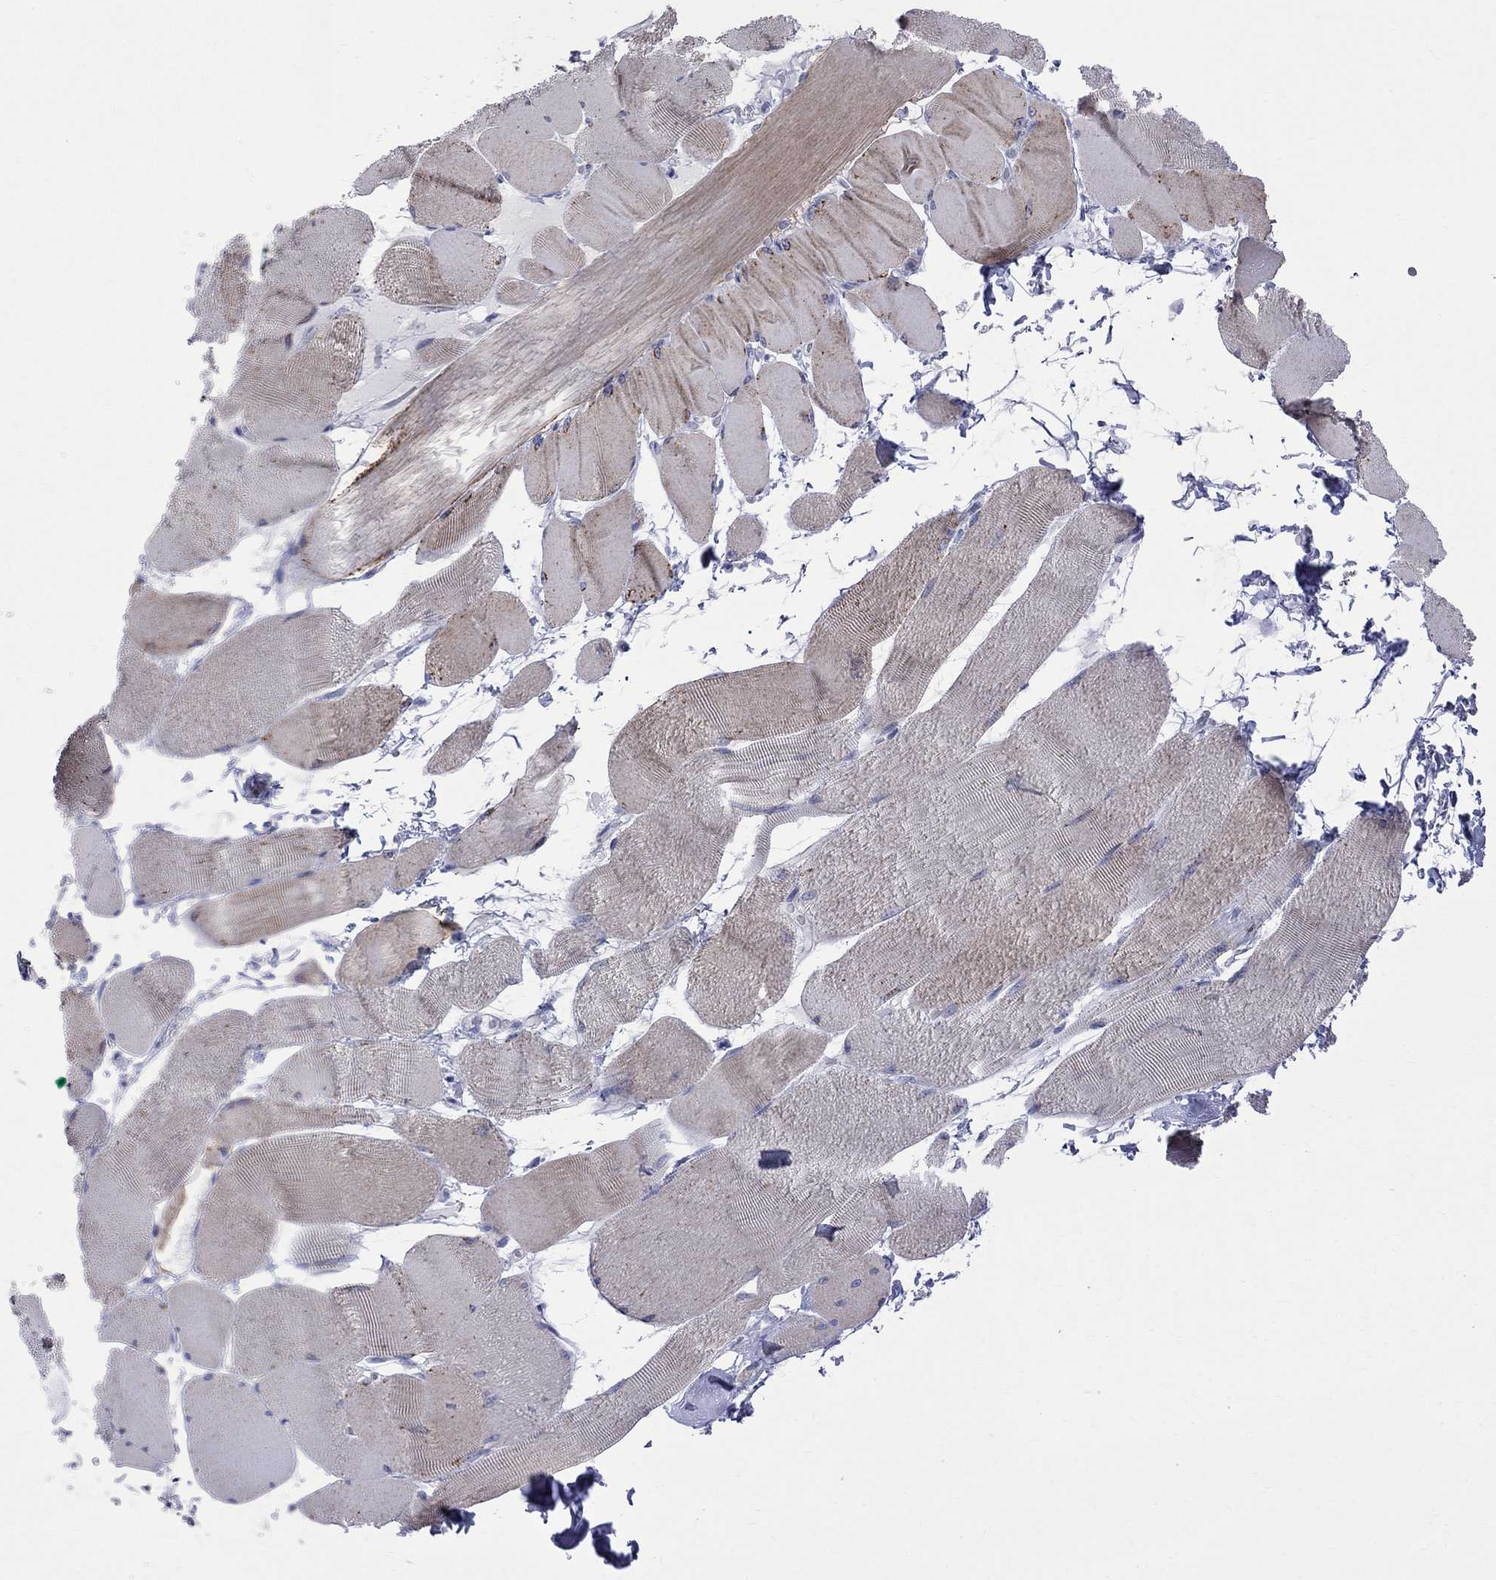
{"staining": {"intensity": "weak", "quantity": "<25%", "location": "cytoplasmic/membranous"}, "tissue": "skeletal muscle", "cell_type": "Myocytes", "image_type": "normal", "snomed": [{"axis": "morphology", "description": "Normal tissue, NOS"}, {"axis": "topography", "description": "Skeletal muscle"}], "caption": "Immunohistochemistry of benign human skeletal muscle reveals no expression in myocytes.", "gene": "S100A3", "patient": {"sex": "male", "age": 56}}